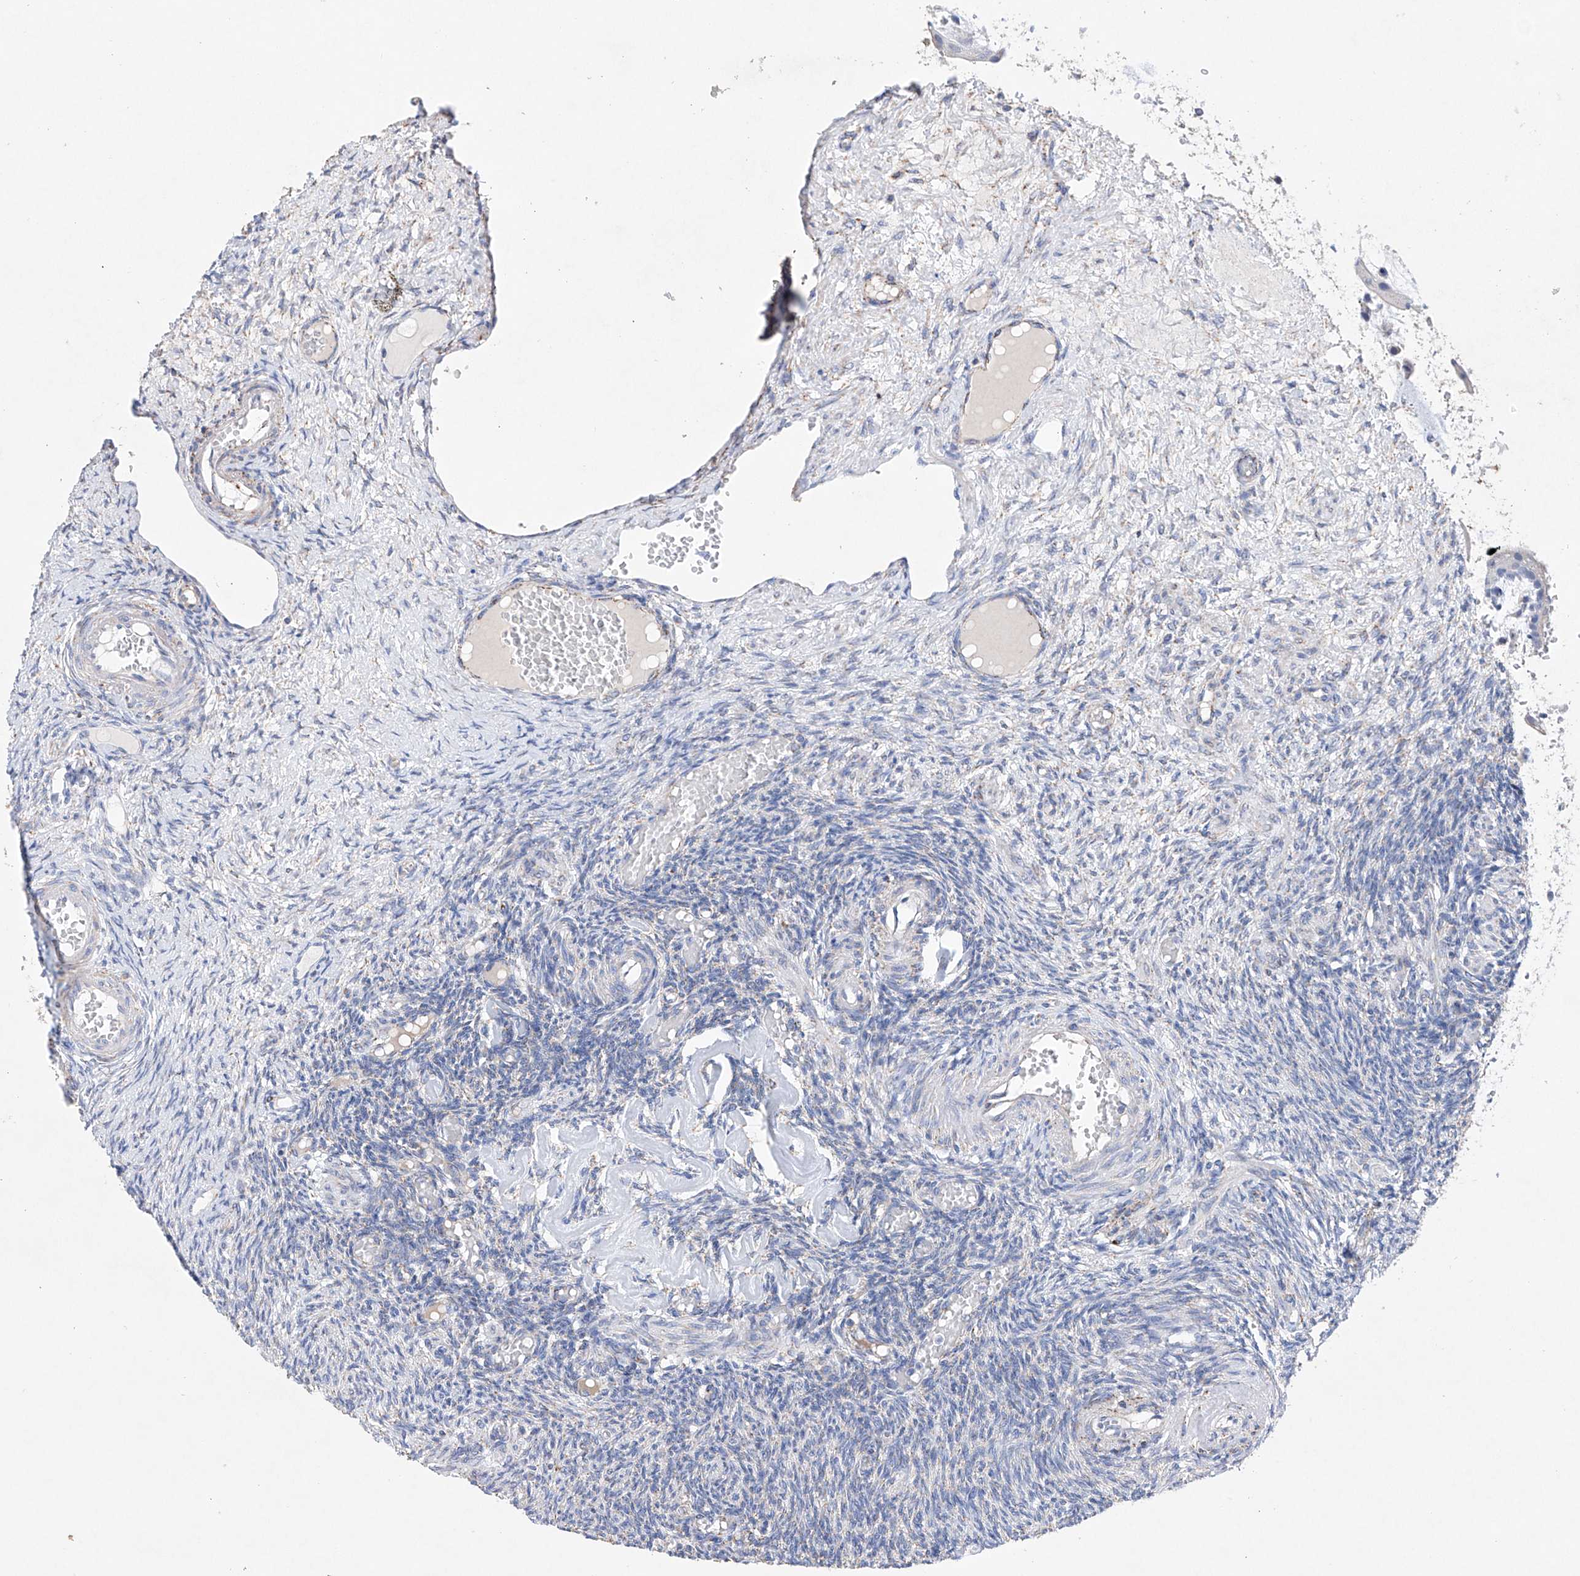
{"staining": {"intensity": "negative", "quantity": "none", "location": "none"}, "tissue": "ovary", "cell_type": "Ovarian stroma cells", "image_type": "normal", "snomed": [{"axis": "morphology", "description": "Normal tissue, NOS"}, {"axis": "topography", "description": "Ovary"}], "caption": "Immunohistochemistry (IHC) of benign ovary demonstrates no staining in ovarian stroma cells.", "gene": "NRROS", "patient": {"sex": "female", "age": 27}}